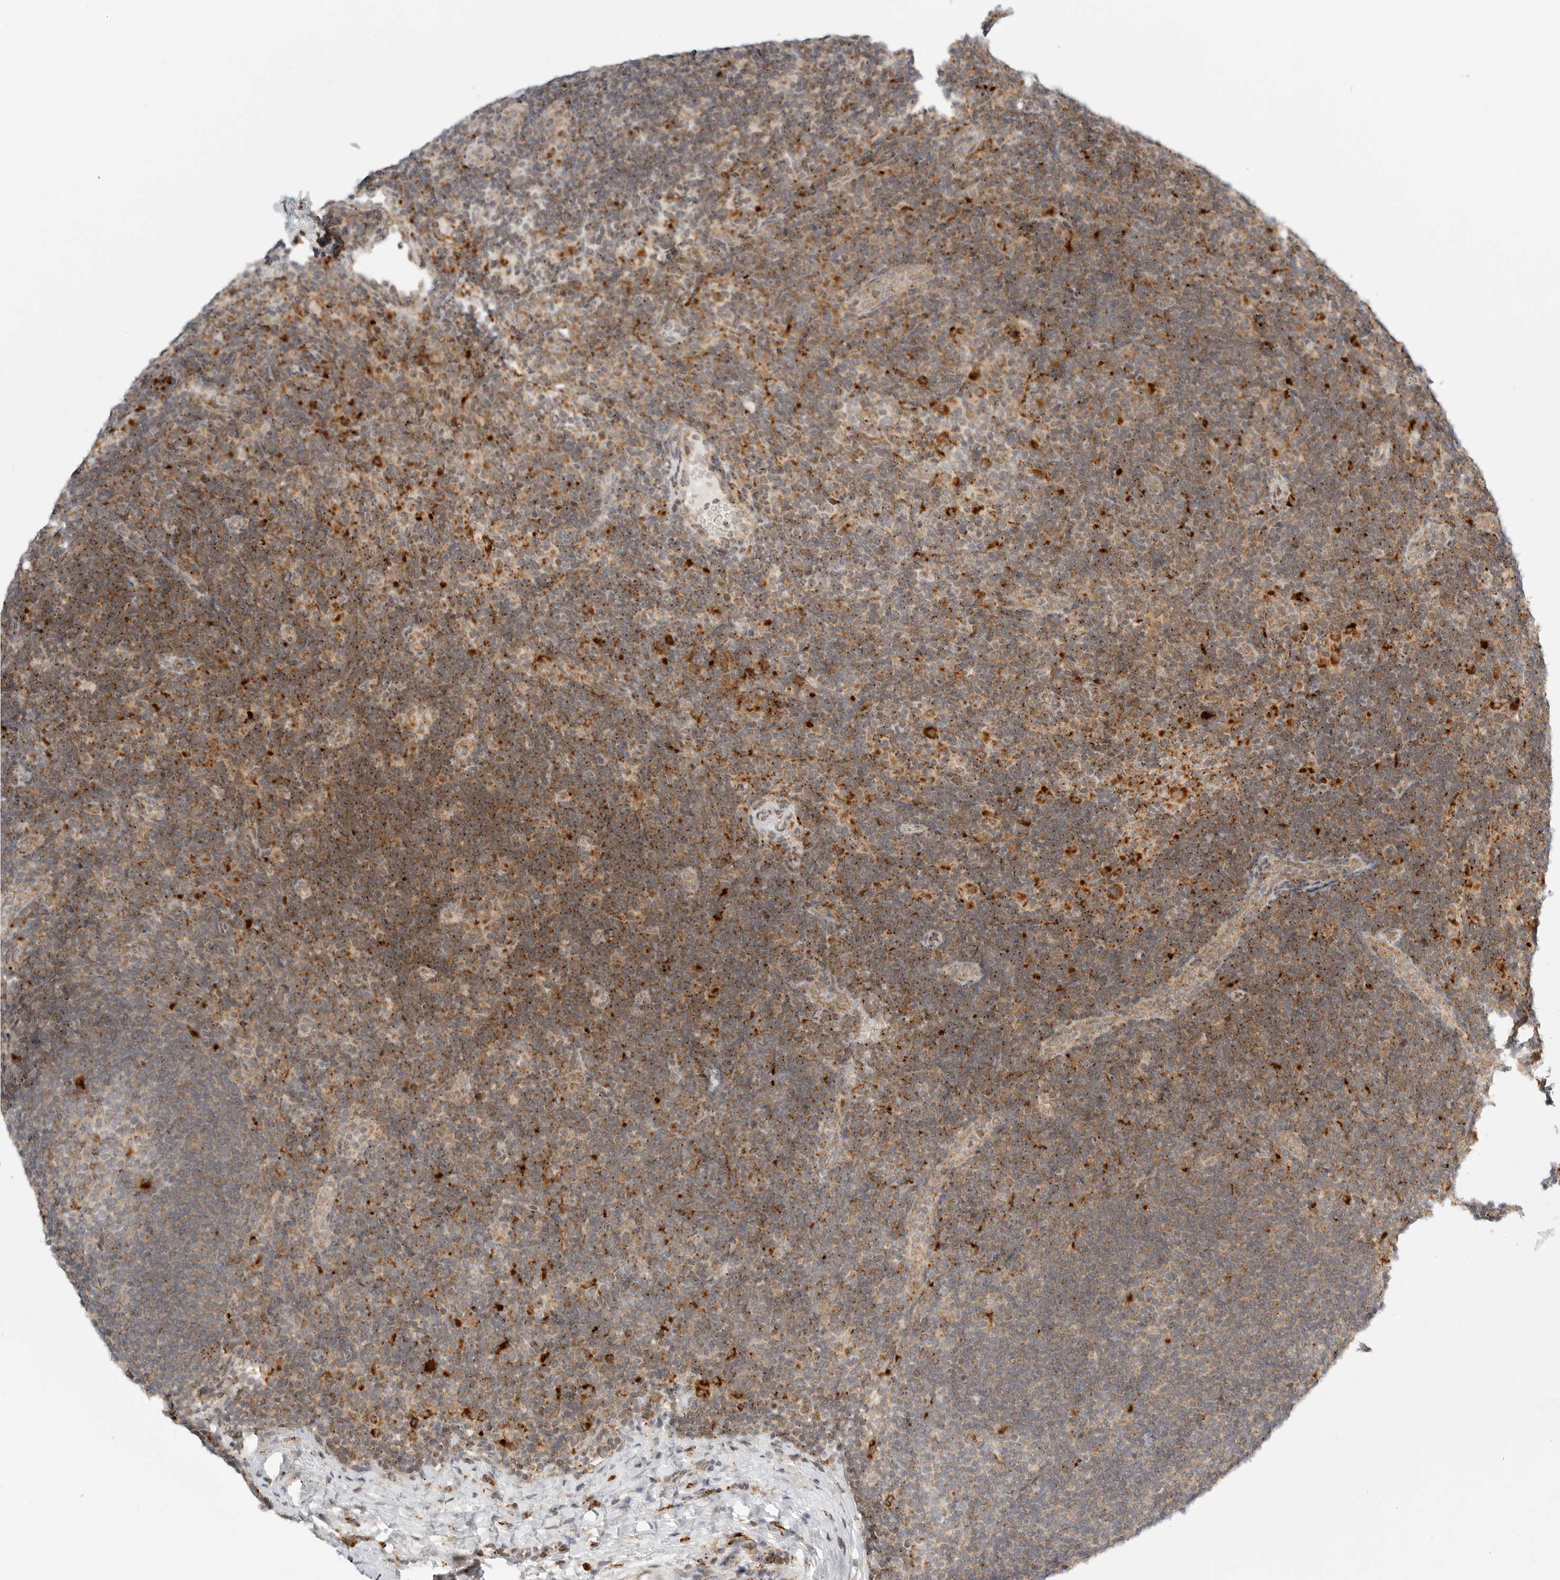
{"staining": {"intensity": "moderate", "quantity": "<25%", "location": "cytoplasmic/membranous"}, "tissue": "lymph node", "cell_type": "Germinal center cells", "image_type": "normal", "snomed": [{"axis": "morphology", "description": "Normal tissue, NOS"}, {"axis": "topography", "description": "Lymph node"}], "caption": "Immunohistochemical staining of unremarkable lymph node exhibits <25% levels of moderate cytoplasmic/membranous protein expression in about <25% of germinal center cells. The staining is performed using DAB brown chromogen to label protein expression. The nuclei are counter-stained blue using hematoxylin.", "gene": "IDUA", "patient": {"sex": "female", "age": 22}}